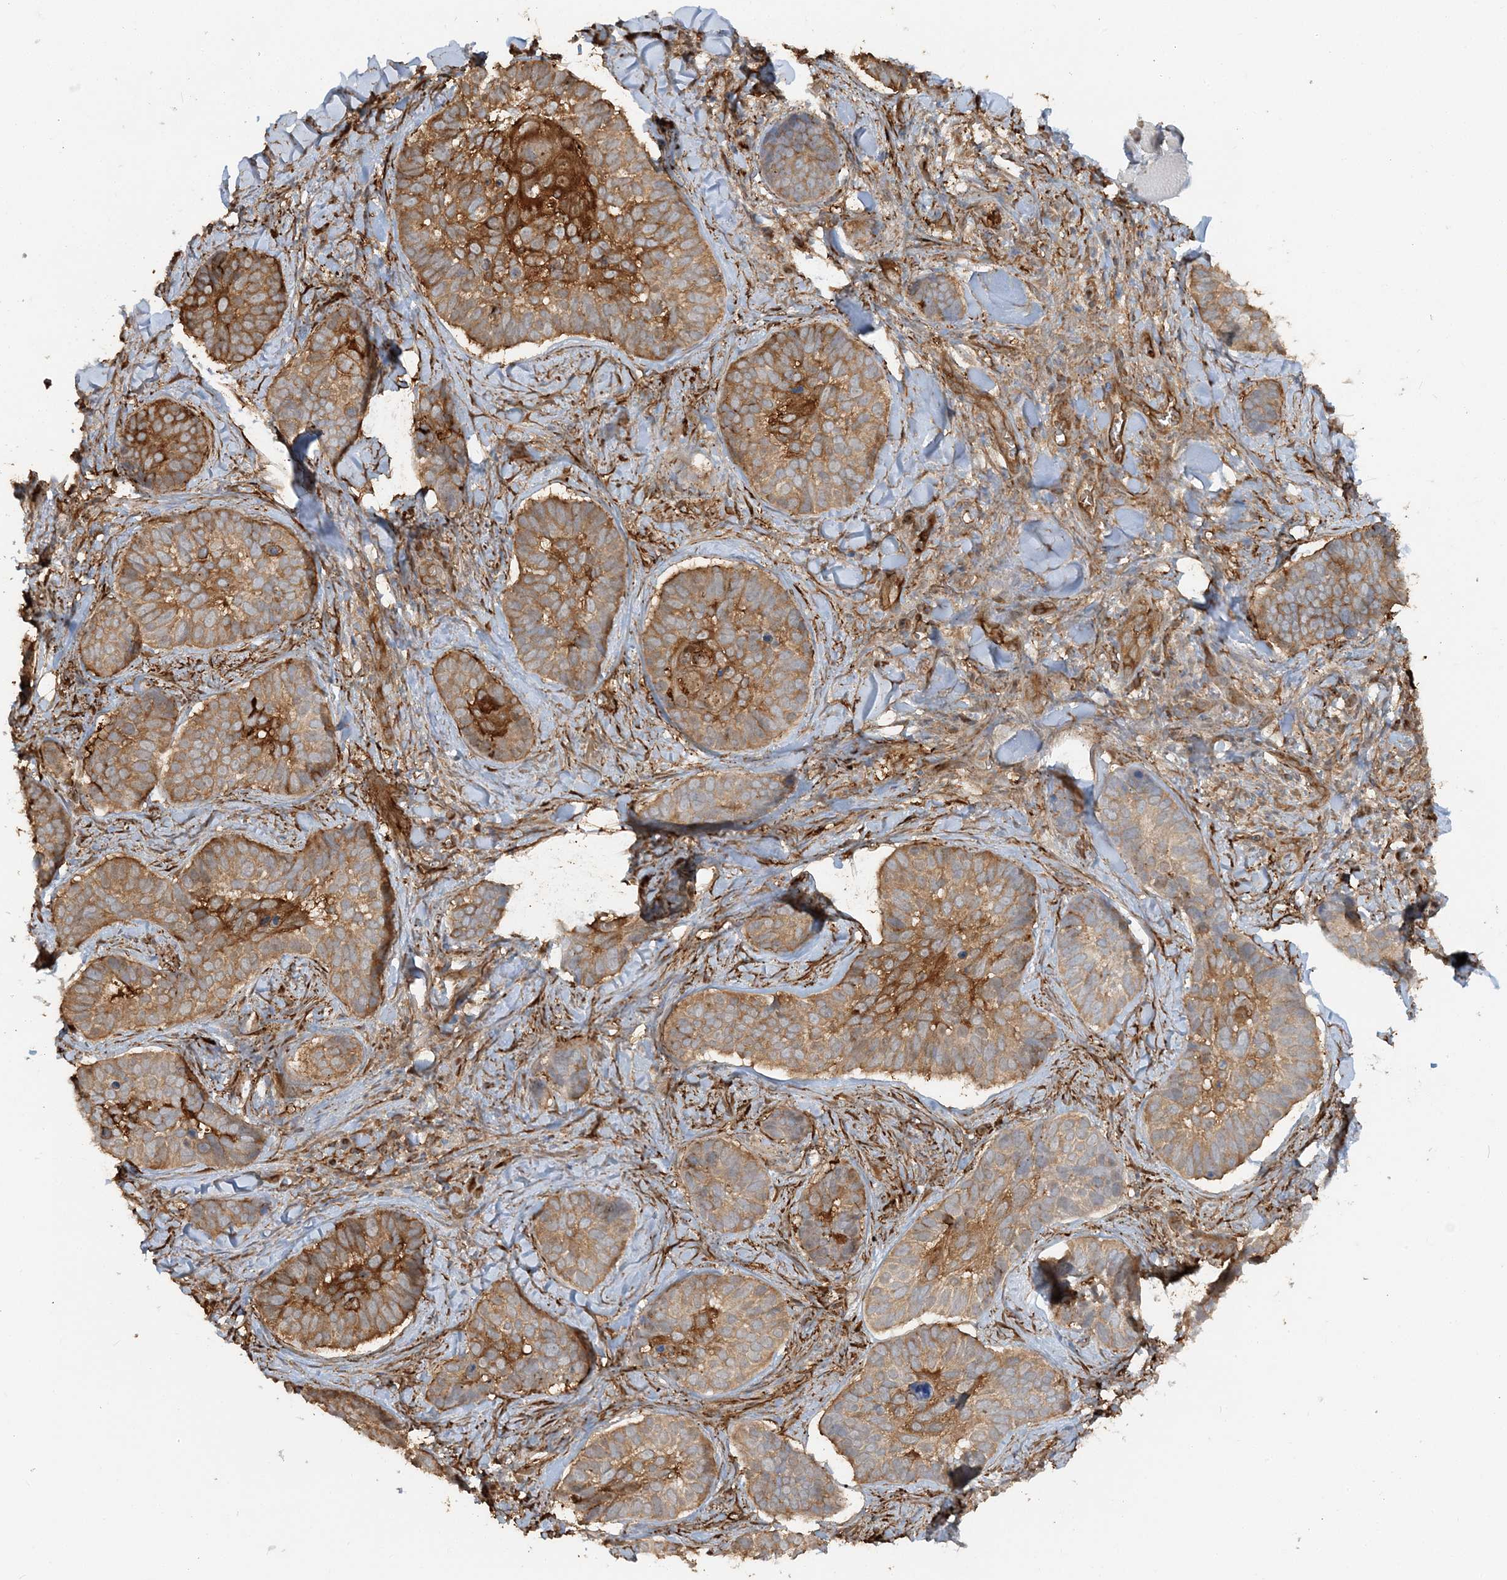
{"staining": {"intensity": "moderate", "quantity": ">75%", "location": "cytoplasmic/membranous"}, "tissue": "skin cancer", "cell_type": "Tumor cells", "image_type": "cancer", "snomed": [{"axis": "morphology", "description": "Basal cell carcinoma"}, {"axis": "topography", "description": "Skin"}], "caption": "Immunohistochemical staining of human skin cancer (basal cell carcinoma) demonstrates medium levels of moderate cytoplasmic/membranous staining in approximately >75% of tumor cells. The staining was performed using DAB (3,3'-diaminobenzidine), with brown indicating positive protein expression. Nuclei are stained blue with hematoxylin.", "gene": "DSTN", "patient": {"sex": "male", "age": 62}}